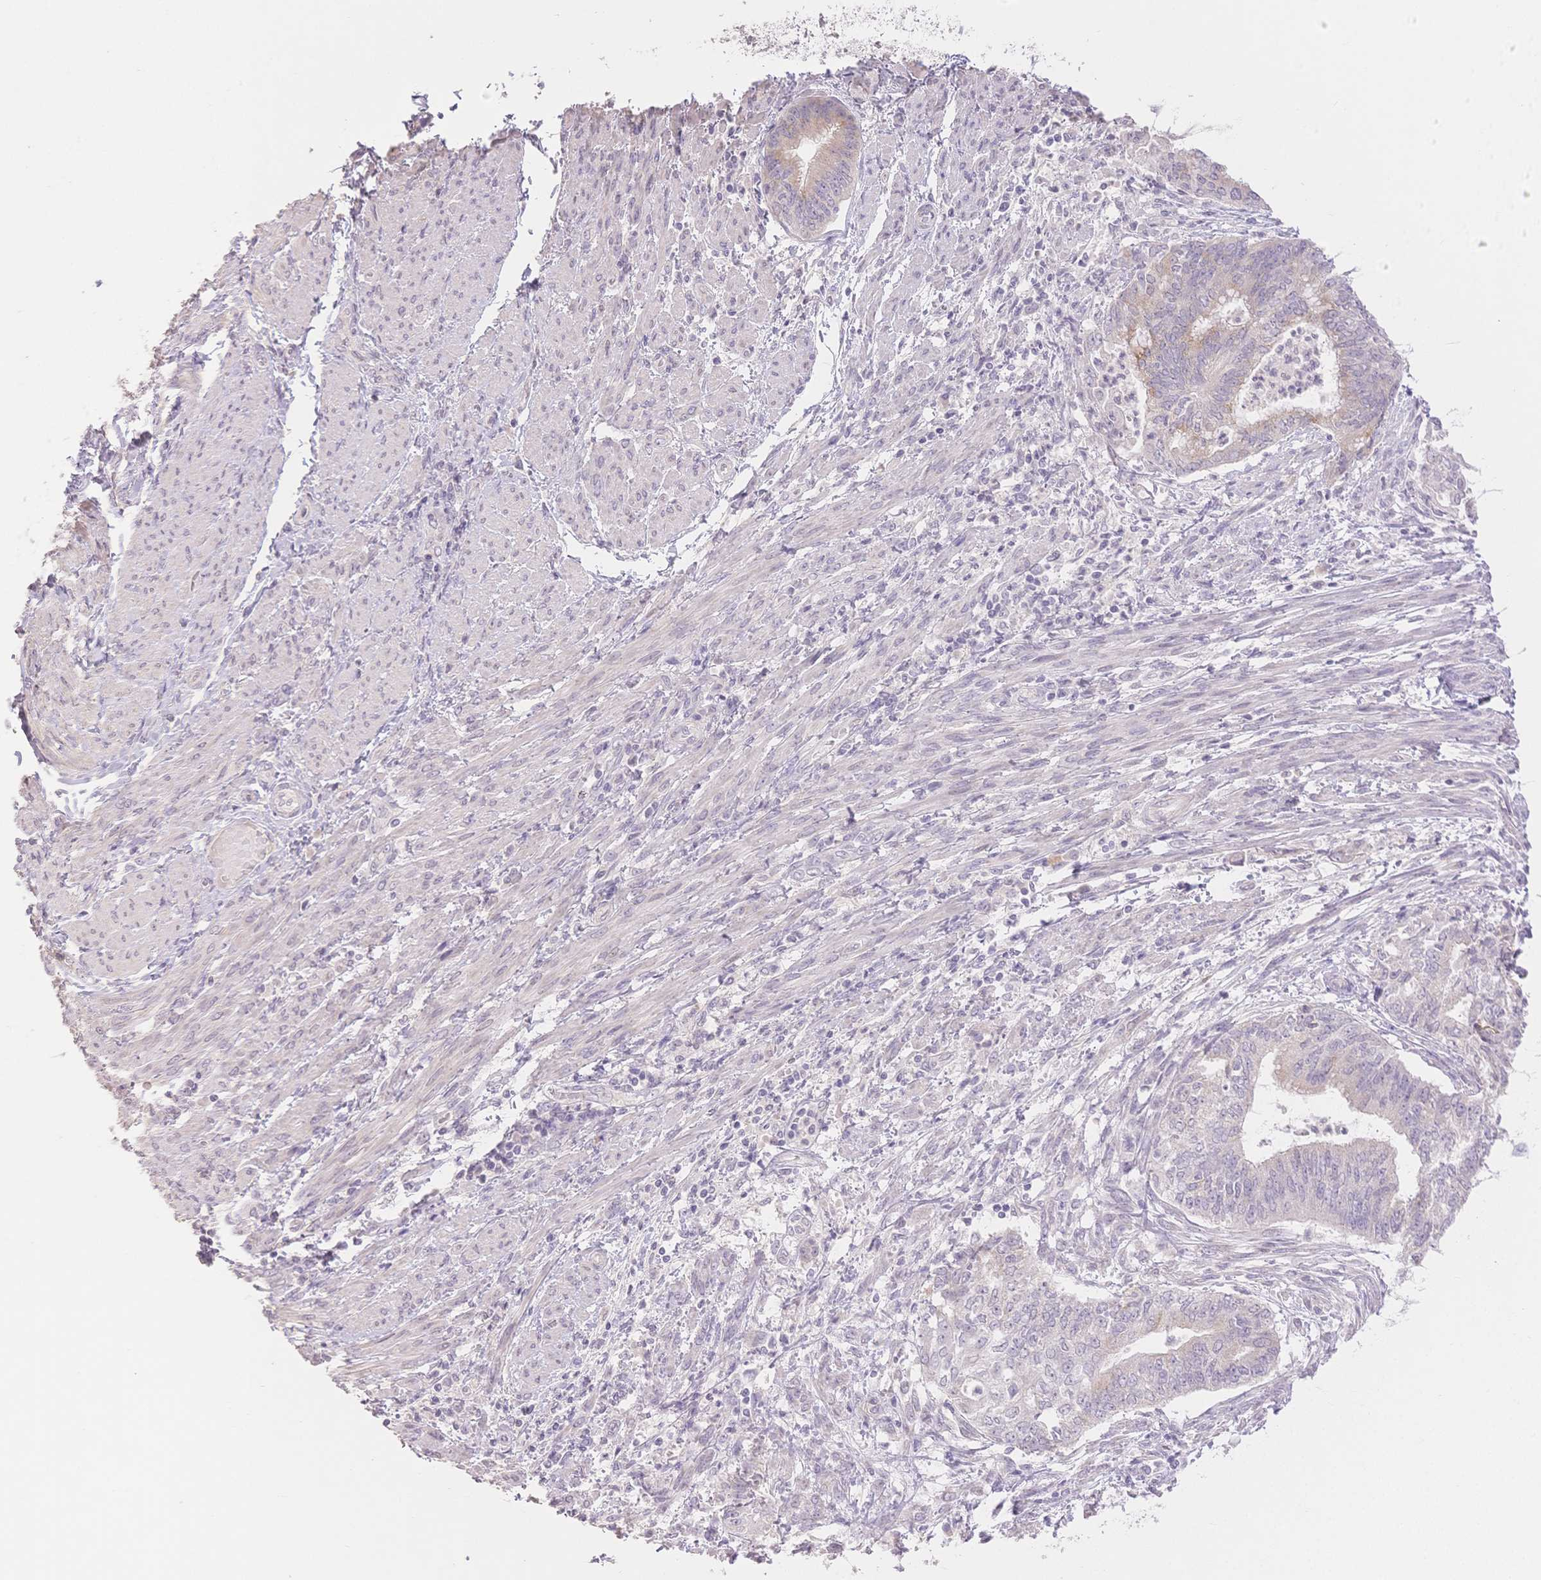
{"staining": {"intensity": "weak", "quantity": "<25%", "location": "cytoplasmic/membranous"}, "tissue": "endometrial cancer", "cell_type": "Tumor cells", "image_type": "cancer", "snomed": [{"axis": "morphology", "description": "Adenocarcinoma, NOS"}, {"axis": "topography", "description": "Endometrium"}], "caption": "Immunohistochemical staining of human endometrial cancer exhibits no significant positivity in tumor cells.", "gene": "SUV39H2", "patient": {"sex": "female", "age": 65}}